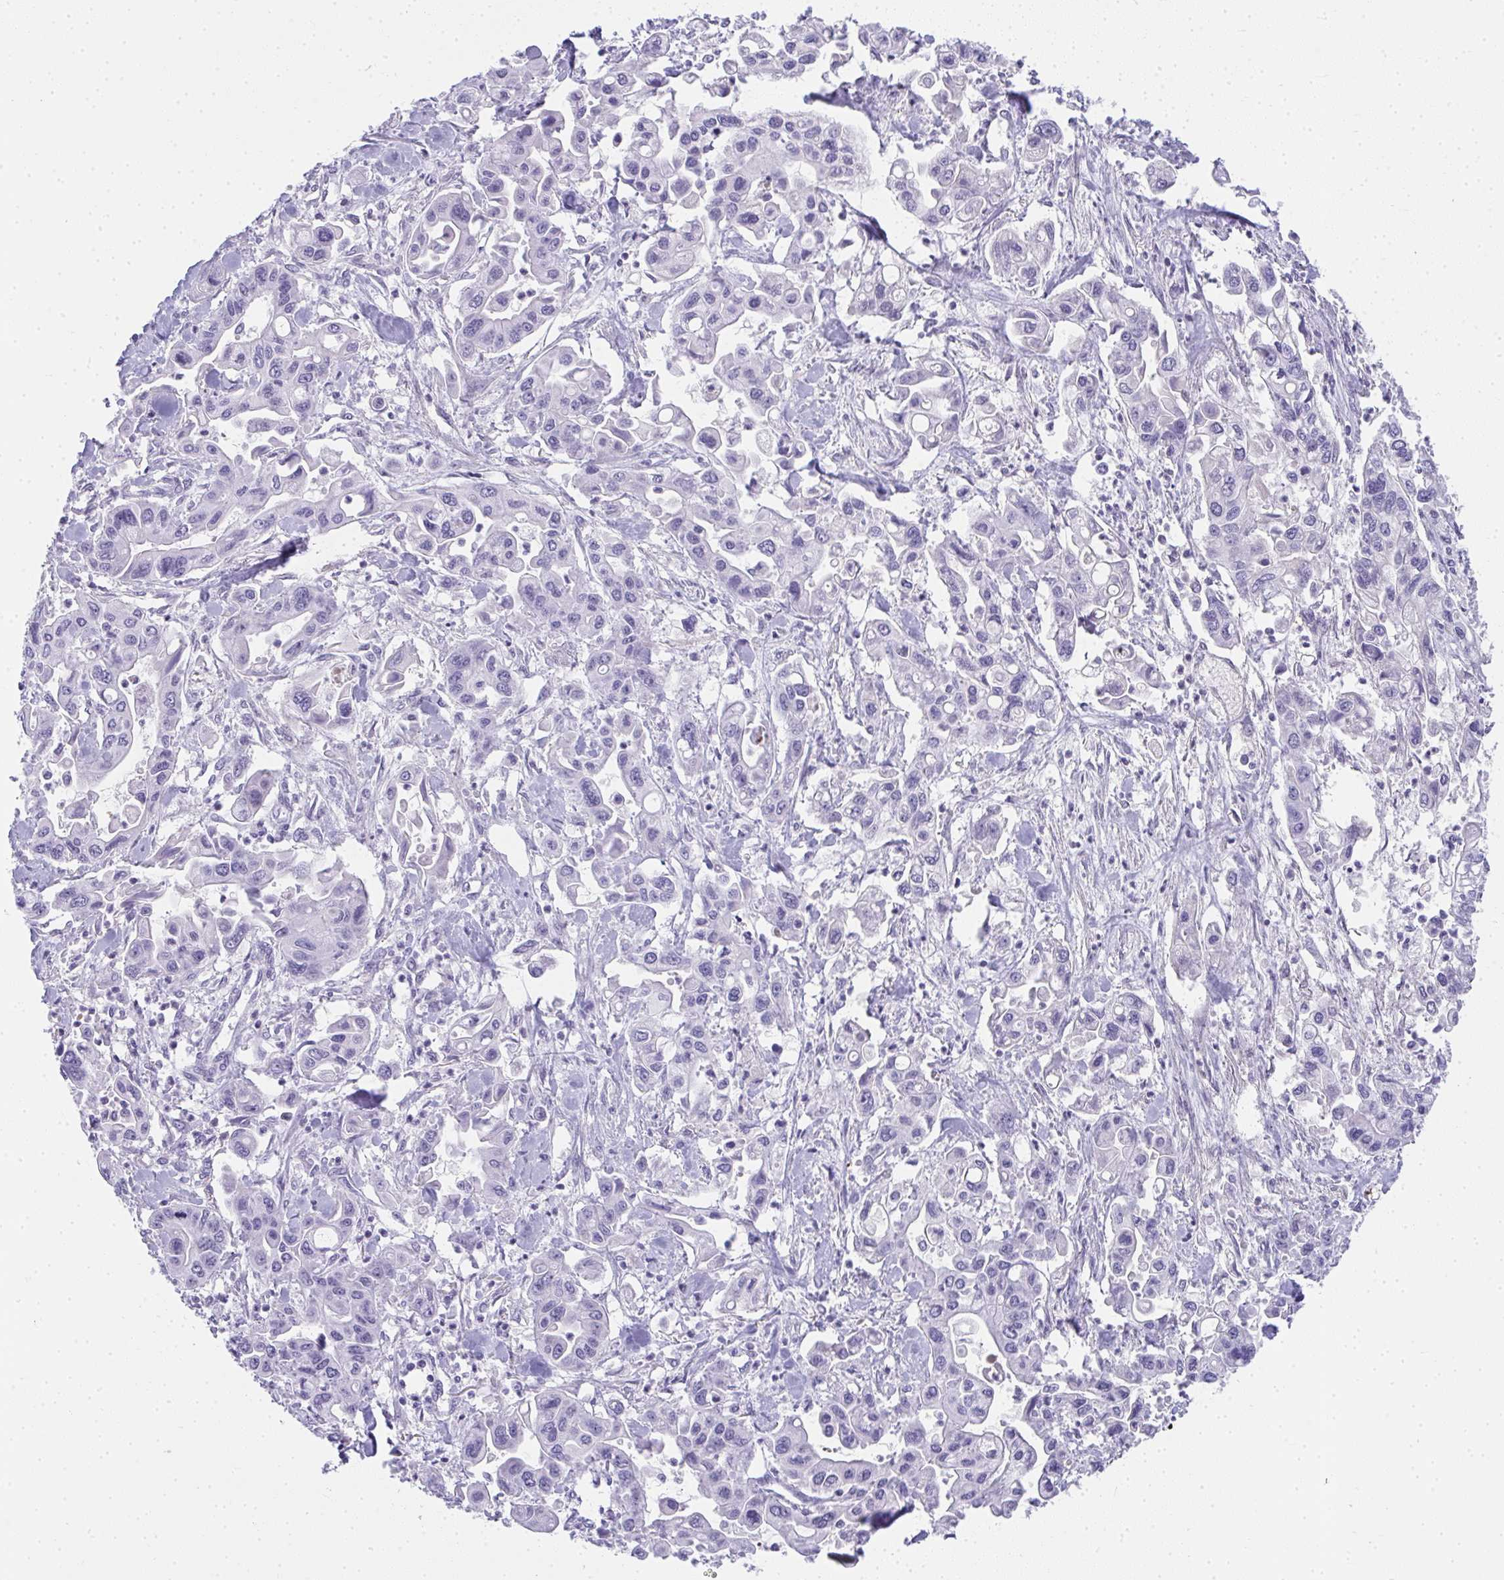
{"staining": {"intensity": "negative", "quantity": "none", "location": "none"}, "tissue": "pancreatic cancer", "cell_type": "Tumor cells", "image_type": "cancer", "snomed": [{"axis": "morphology", "description": "Adenocarcinoma, NOS"}, {"axis": "topography", "description": "Pancreas"}], "caption": "The photomicrograph reveals no staining of tumor cells in pancreatic adenocarcinoma.", "gene": "ZSWIM3", "patient": {"sex": "male", "age": 62}}